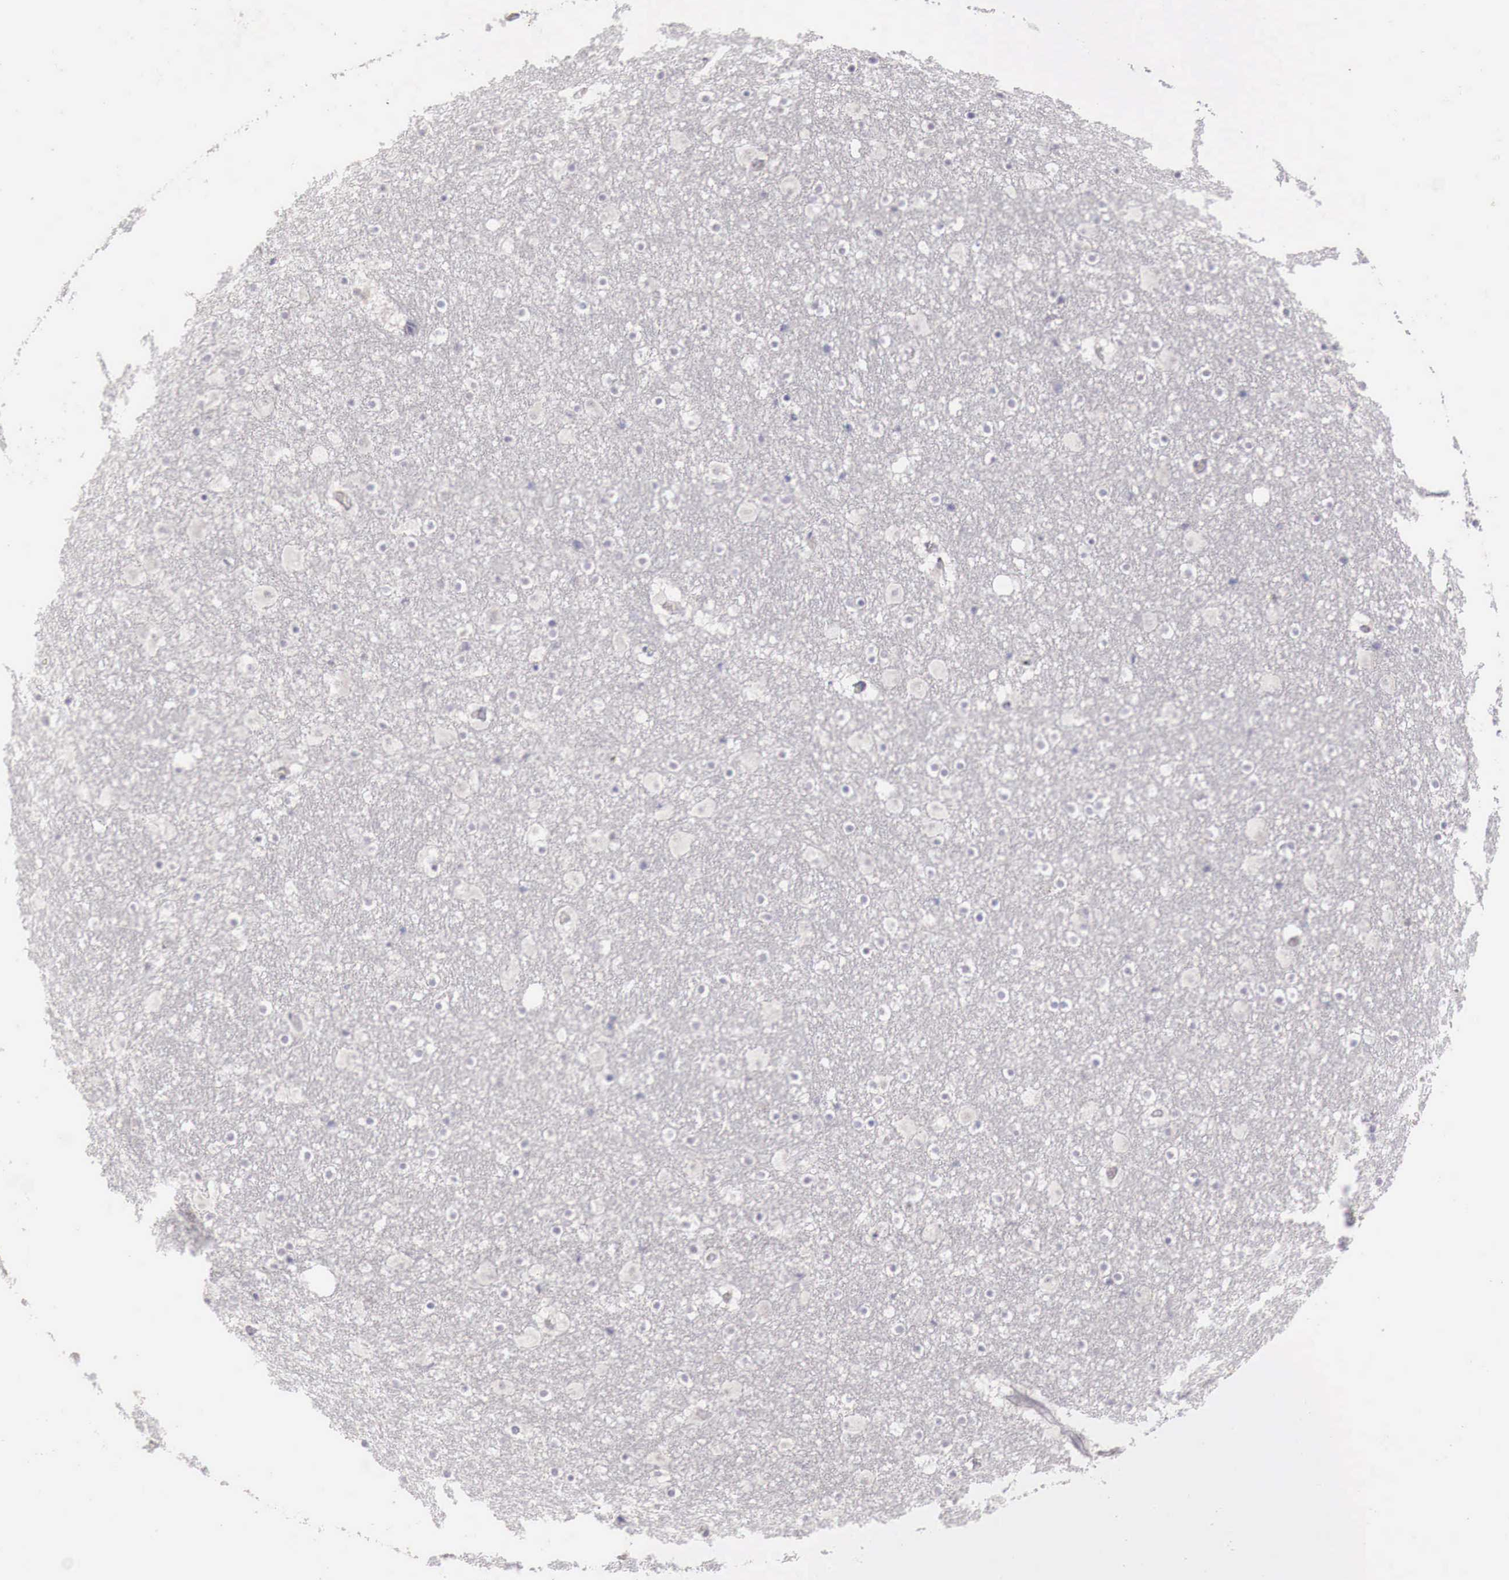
{"staining": {"intensity": "negative", "quantity": "none", "location": "none"}, "tissue": "caudate", "cell_type": "Glial cells", "image_type": "normal", "snomed": [{"axis": "morphology", "description": "Normal tissue, NOS"}, {"axis": "topography", "description": "Lateral ventricle wall"}], "caption": "High magnification brightfield microscopy of normal caudate stained with DAB (brown) and counterstained with hematoxylin (blue): glial cells show no significant positivity. (DAB (3,3'-diaminobenzidine) immunohistochemistry (IHC) visualized using brightfield microscopy, high magnification).", "gene": "GATA1", "patient": {"sex": "male", "age": 45}}